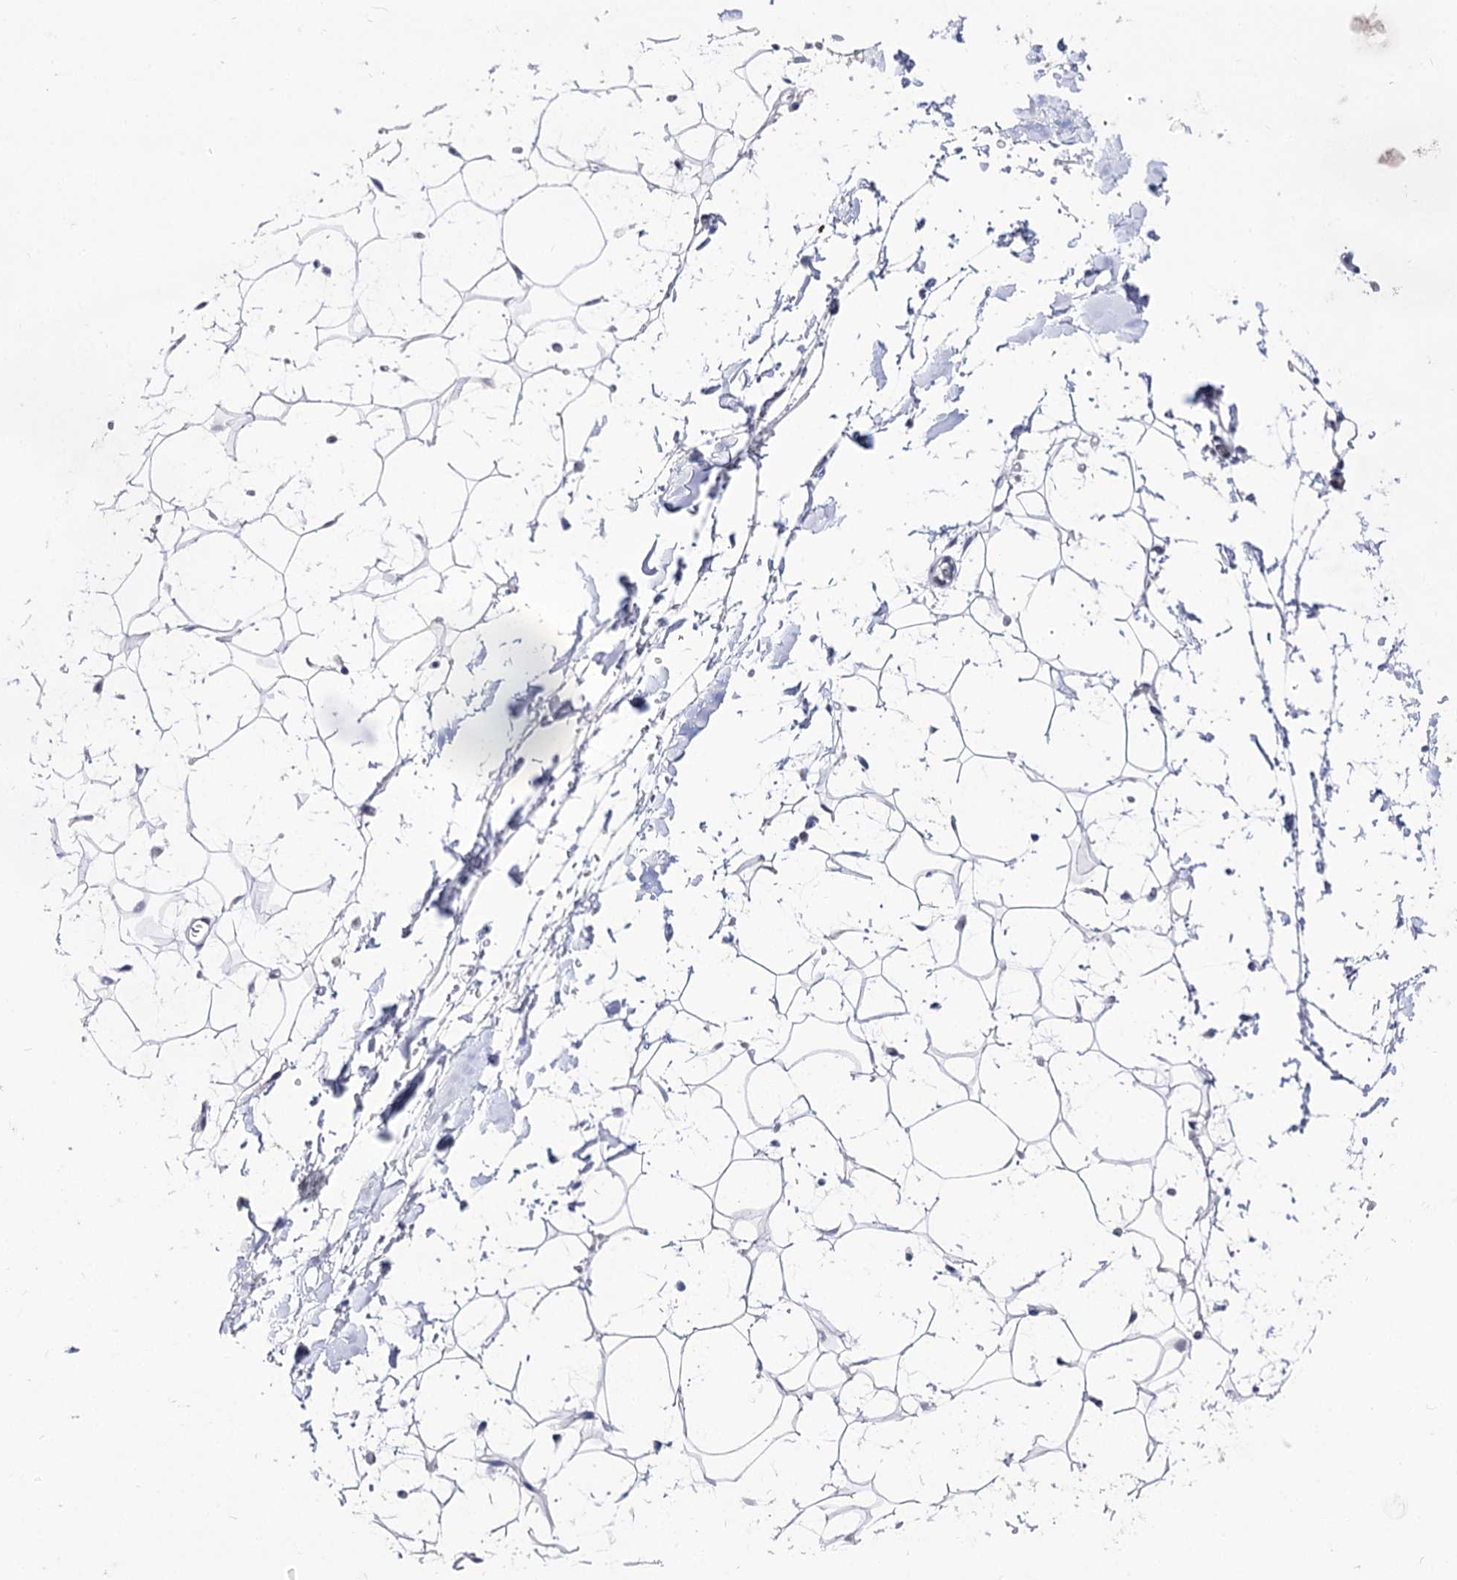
{"staining": {"intensity": "negative", "quantity": "none", "location": "none"}, "tissue": "adipose tissue", "cell_type": "Adipocytes", "image_type": "normal", "snomed": [{"axis": "morphology", "description": "Normal tissue, NOS"}, {"axis": "topography", "description": "Breast"}], "caption": "Immunohistochemistry micrograph of benign adipose tissue stained for a protein (brown), which shows no positivity in adipocytes.", "gene": "TMEM201", "patient": {"sex": "female", "age": 26}}